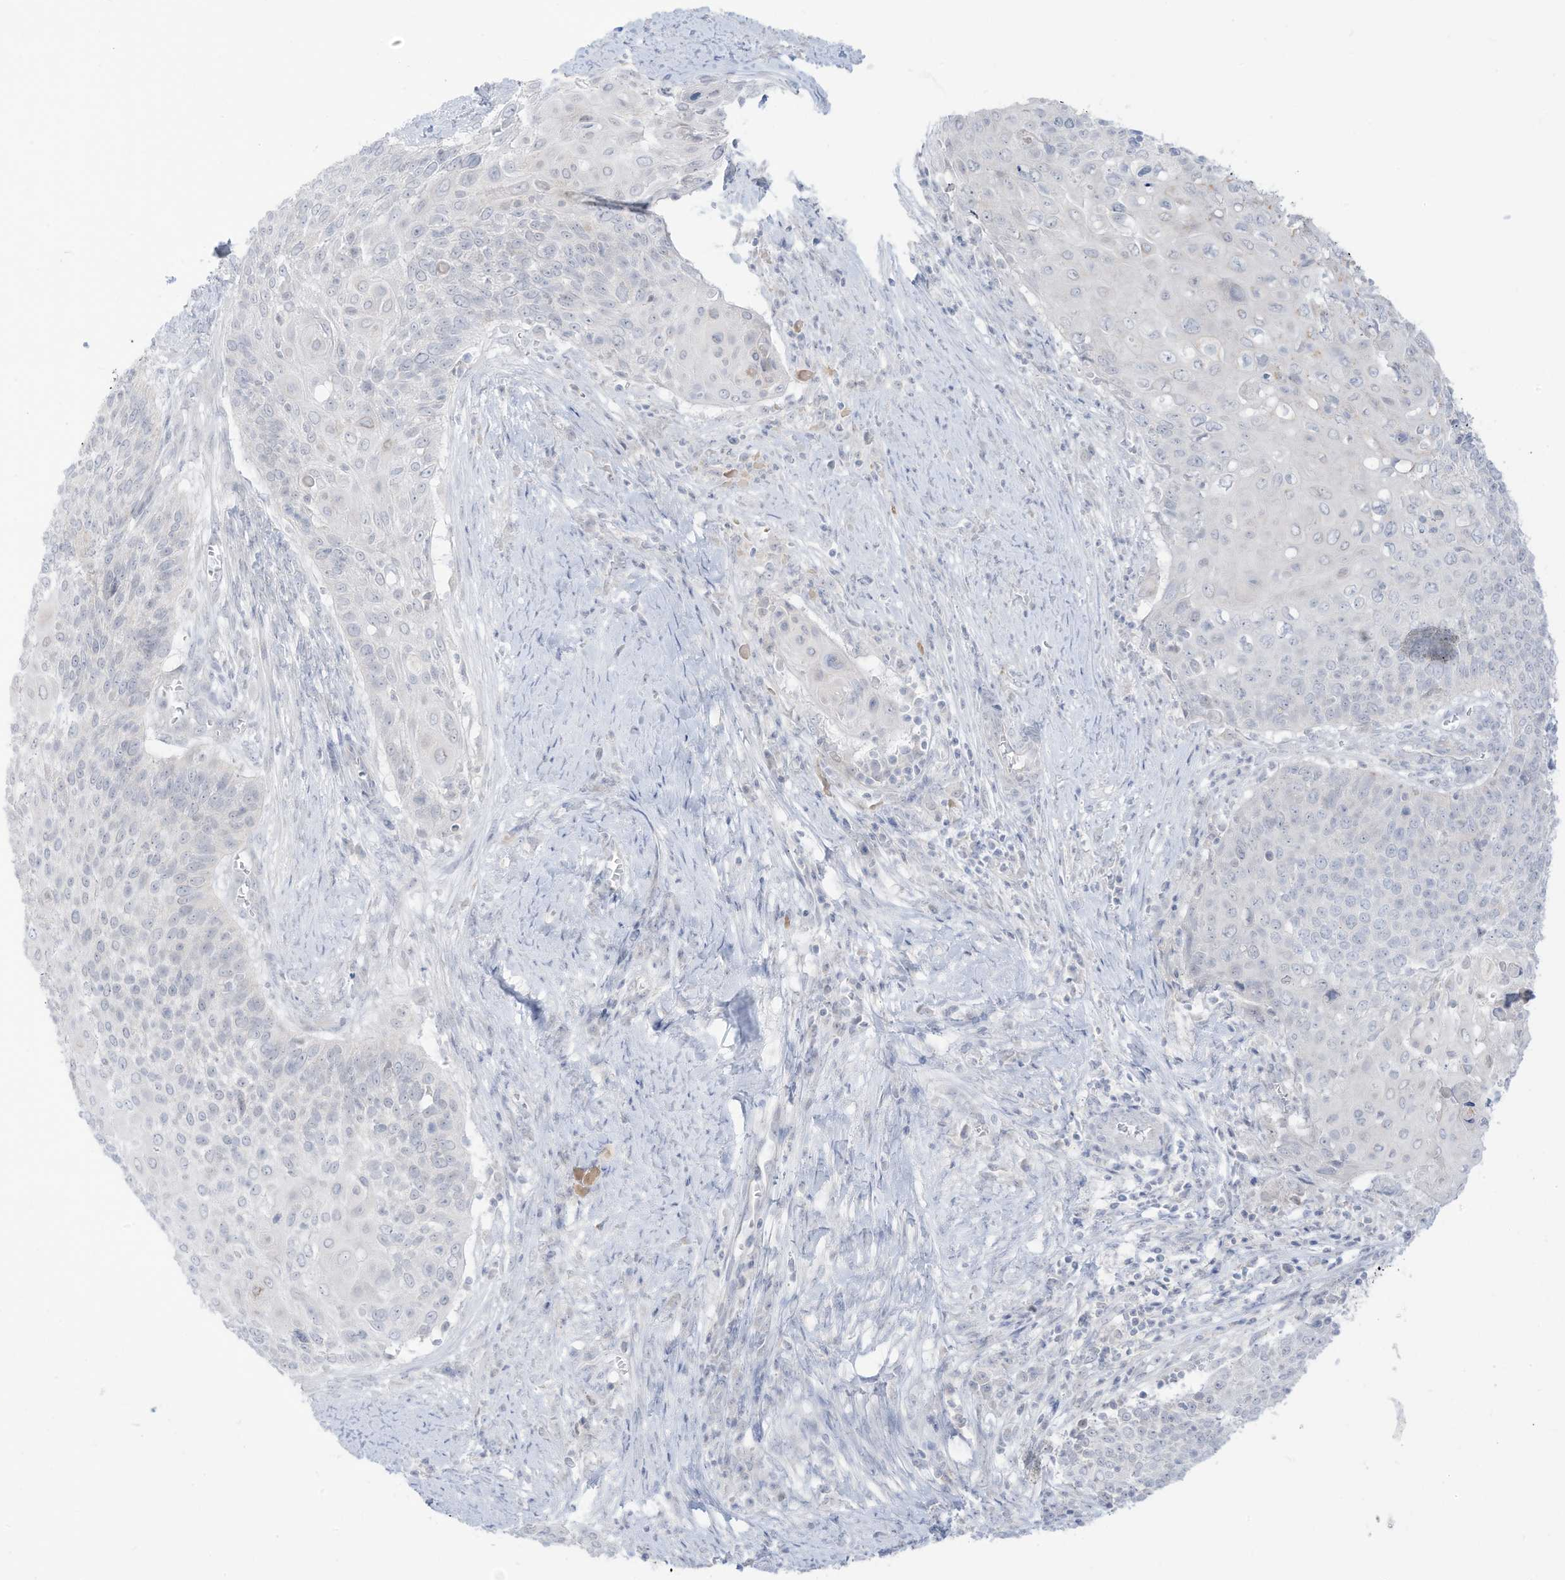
{"staining": {"intensity": "negative", "quantity": "none", "location": "none"}, "tissue": "cervical cancer", "cell_type": "Tumor cells", "image_type": "cancer", "snomed": [{"axis": "morphology", "description": "Squamous cell carcinoma, NOS"}, {"axis": "topography", "description": "Cervix"}], "caption": "Human cervical cancer (squamous cell carcinoma) stained for a protein using immunohistochemistry demonstrates no expression in tumor cells.", "gene": "OGT", "patient": {"sex": "female", "age": 39}}